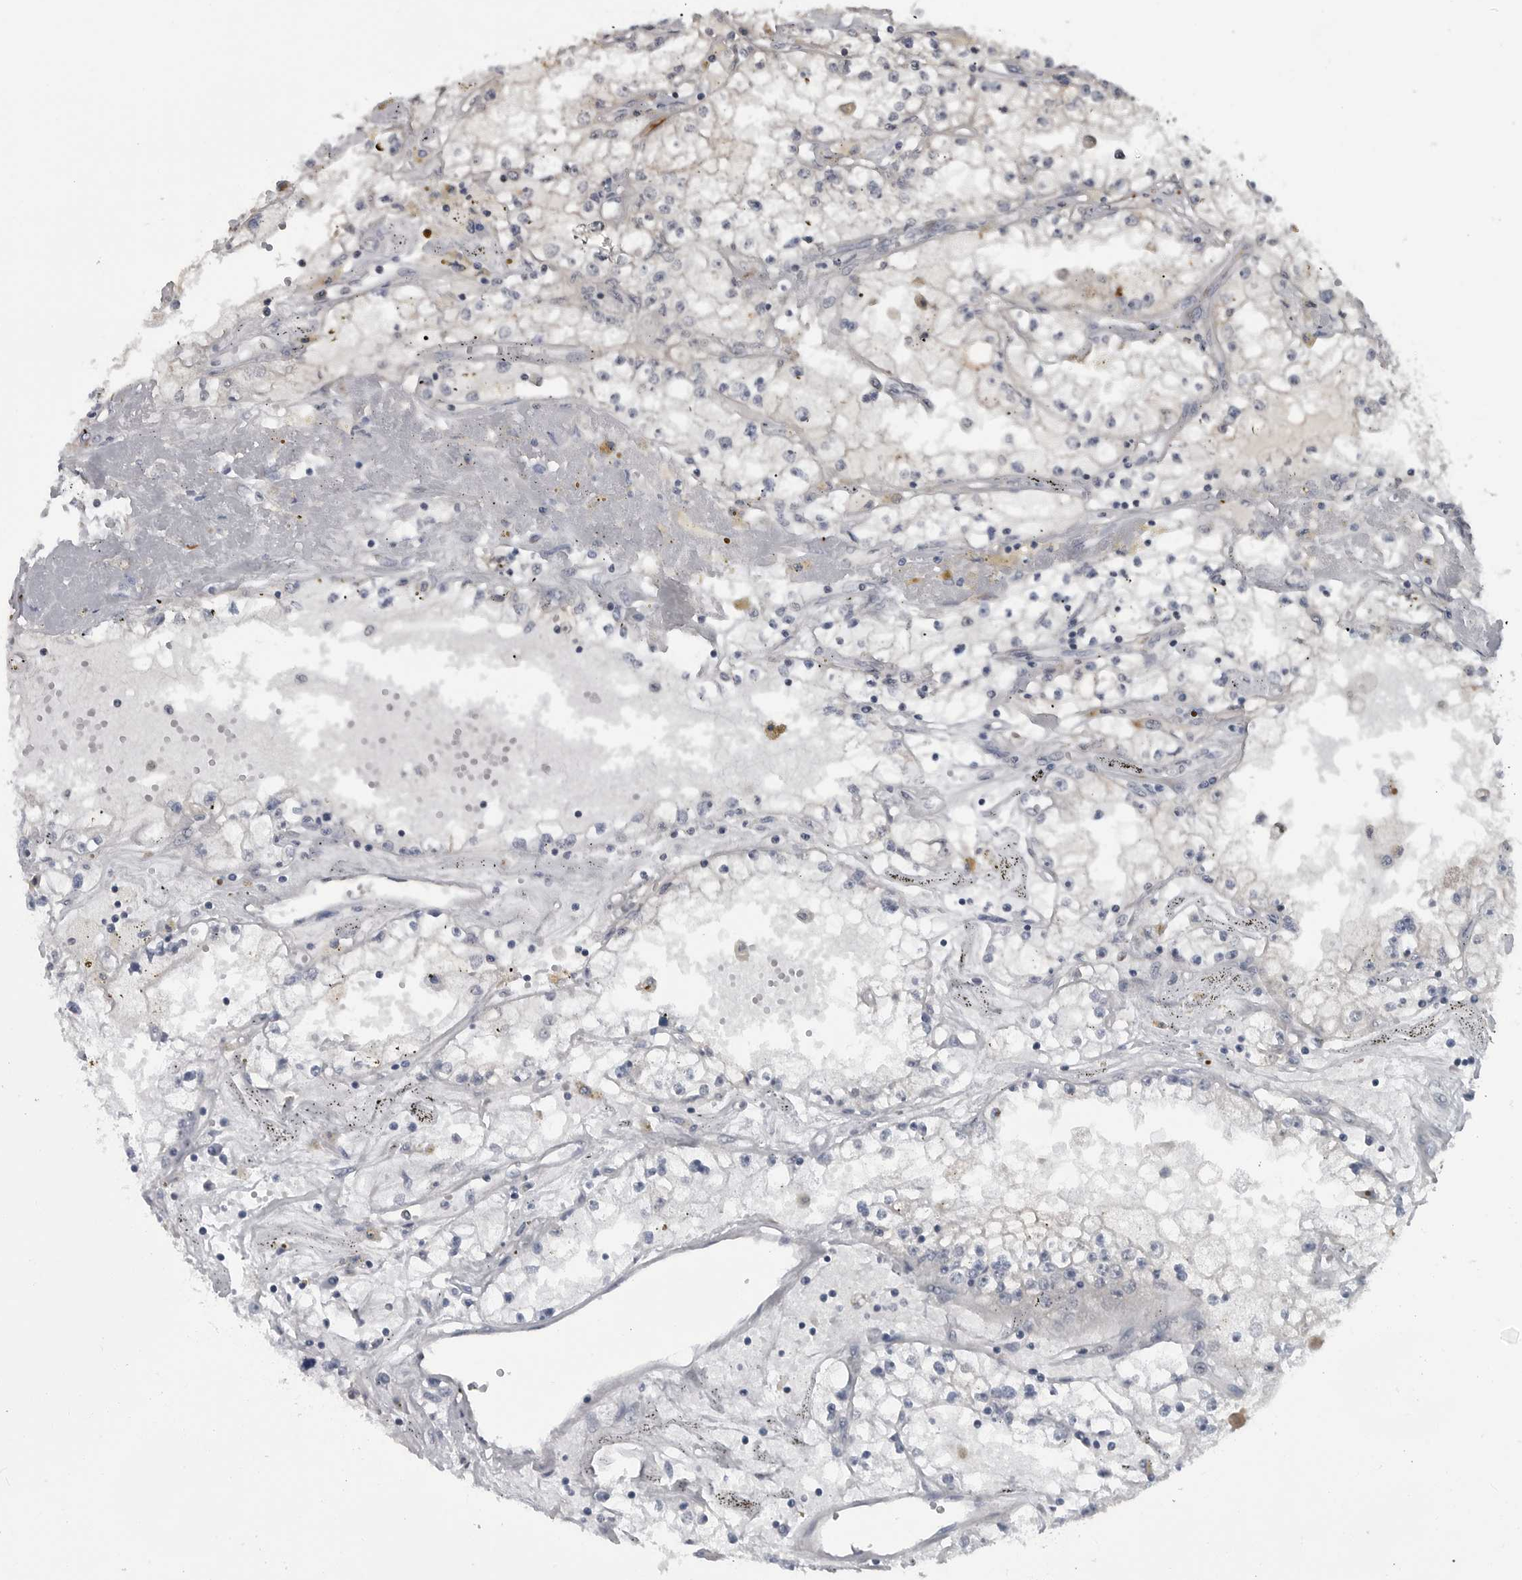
{"staining": {"intensity": "negative", "quantity": "none", "location": "none"}, "tissue": "renal cancer", "cell_type": "Tumor cells", "image_type": "cancer", "snomed": [{"axis": "morphology", "description": "Adenocarcinoma, NOS"}, {"axis": "topography", "description": "Kidney"}], "caption": "Histopathology image shows no protein expression in tumor cells of adenocarcinoma (renal) tissue.", "gene": "FAAP100", "patient": {"sex": "male", "age": 56}}